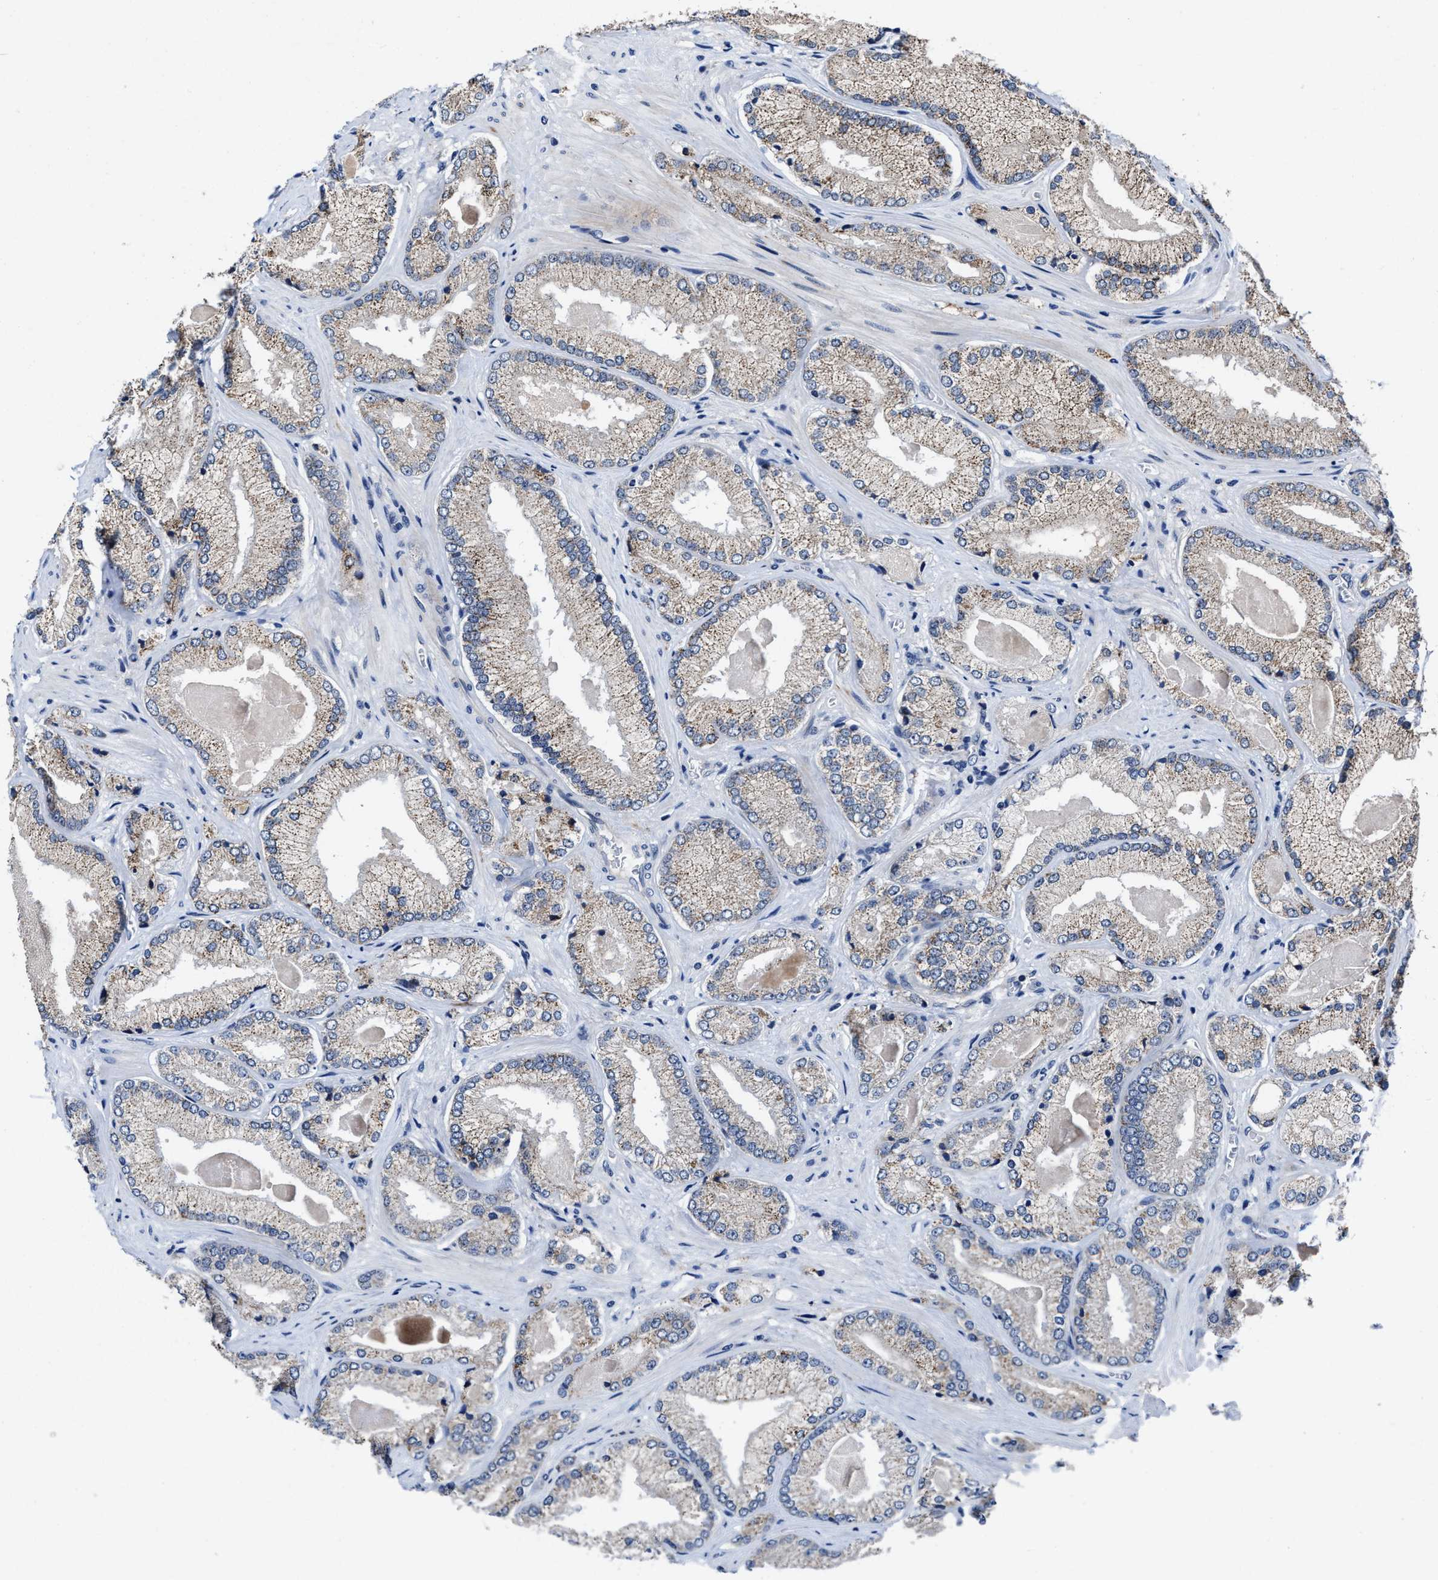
{"staining": {"intensity": "weak", "quantity": ">75%", "location": "cytoplasmic/membranous"}, "tissue": "prostate cancer", "cell_type": "Tumor cells", "image_type": "cancer", "snomed": [{"axis": "morphology", "description": "Adenocarcinoma, Low grade"}, {"axis": "topography", "description": "Prostate"}], "caption": "Immunohistochemical staining of adenocarcinoma (low-grade) (prostate) reveals weak cytoplasmic/membranous protein expression in approximately >75% of tumor cells.", "gene": "TMEM53", "patient": {"sex": "male", "age": 65}}